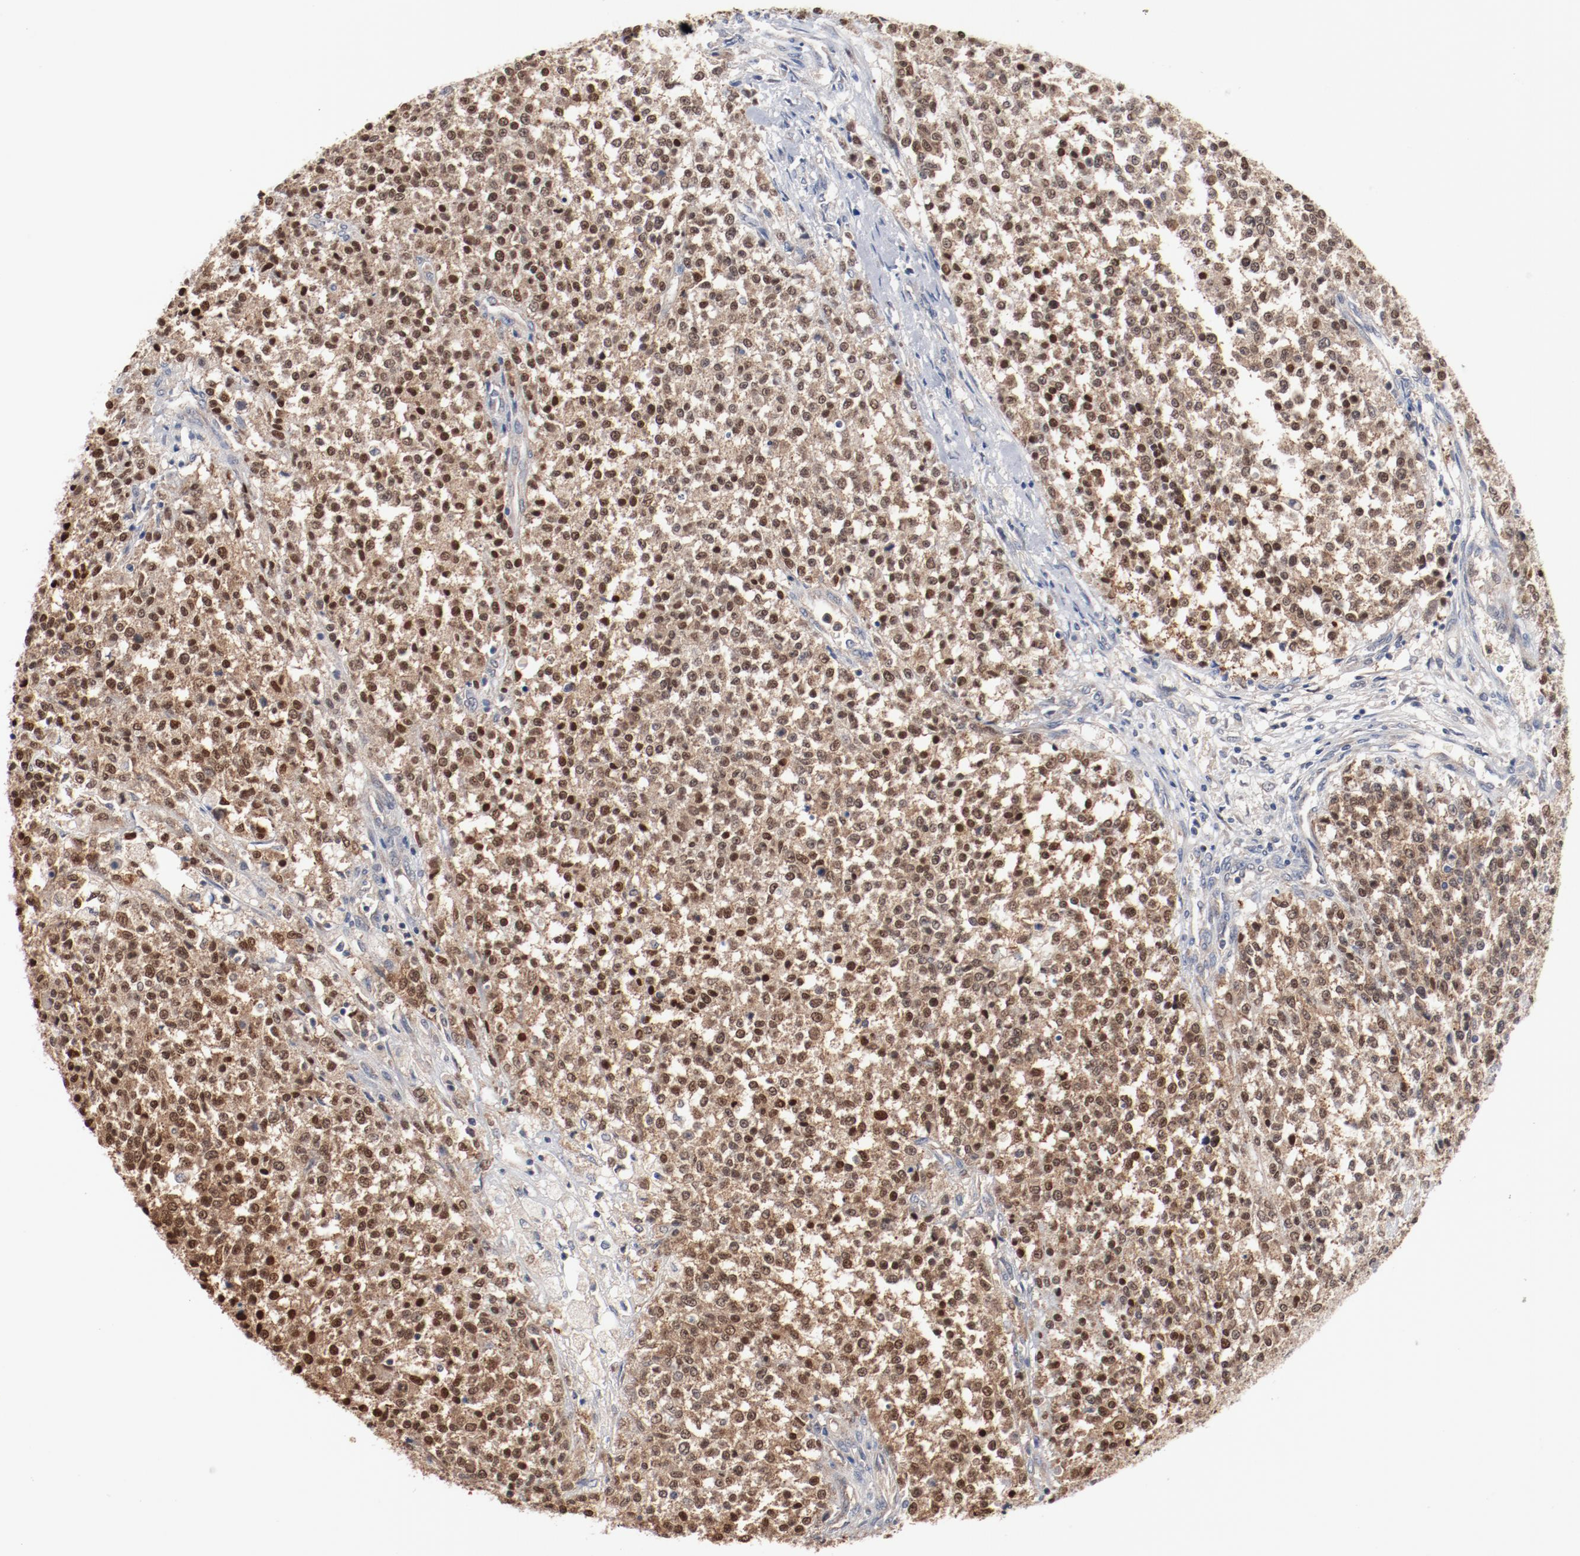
{"staining": {"intensity": "strong", "quantity": ">75%", "location": "cytoplasmic/membranous,nuclear"}, "tissue": "testis cancer", "cell_type": "Tumor cells", "image_type": "cancer", "snomed": [{"axis": "morphology", "description": "Seminoma, NOS"}, {"axis": "topography", "description": "Testis"}], "caption": "Testis cancer stained for a protein (brown) displays strong cytoplasmic/membranous and nuclear positive staining in approximately >75% of tumor cells.", "gene": "RNASE11", "patient": {"sex": "male", "age": 59}}